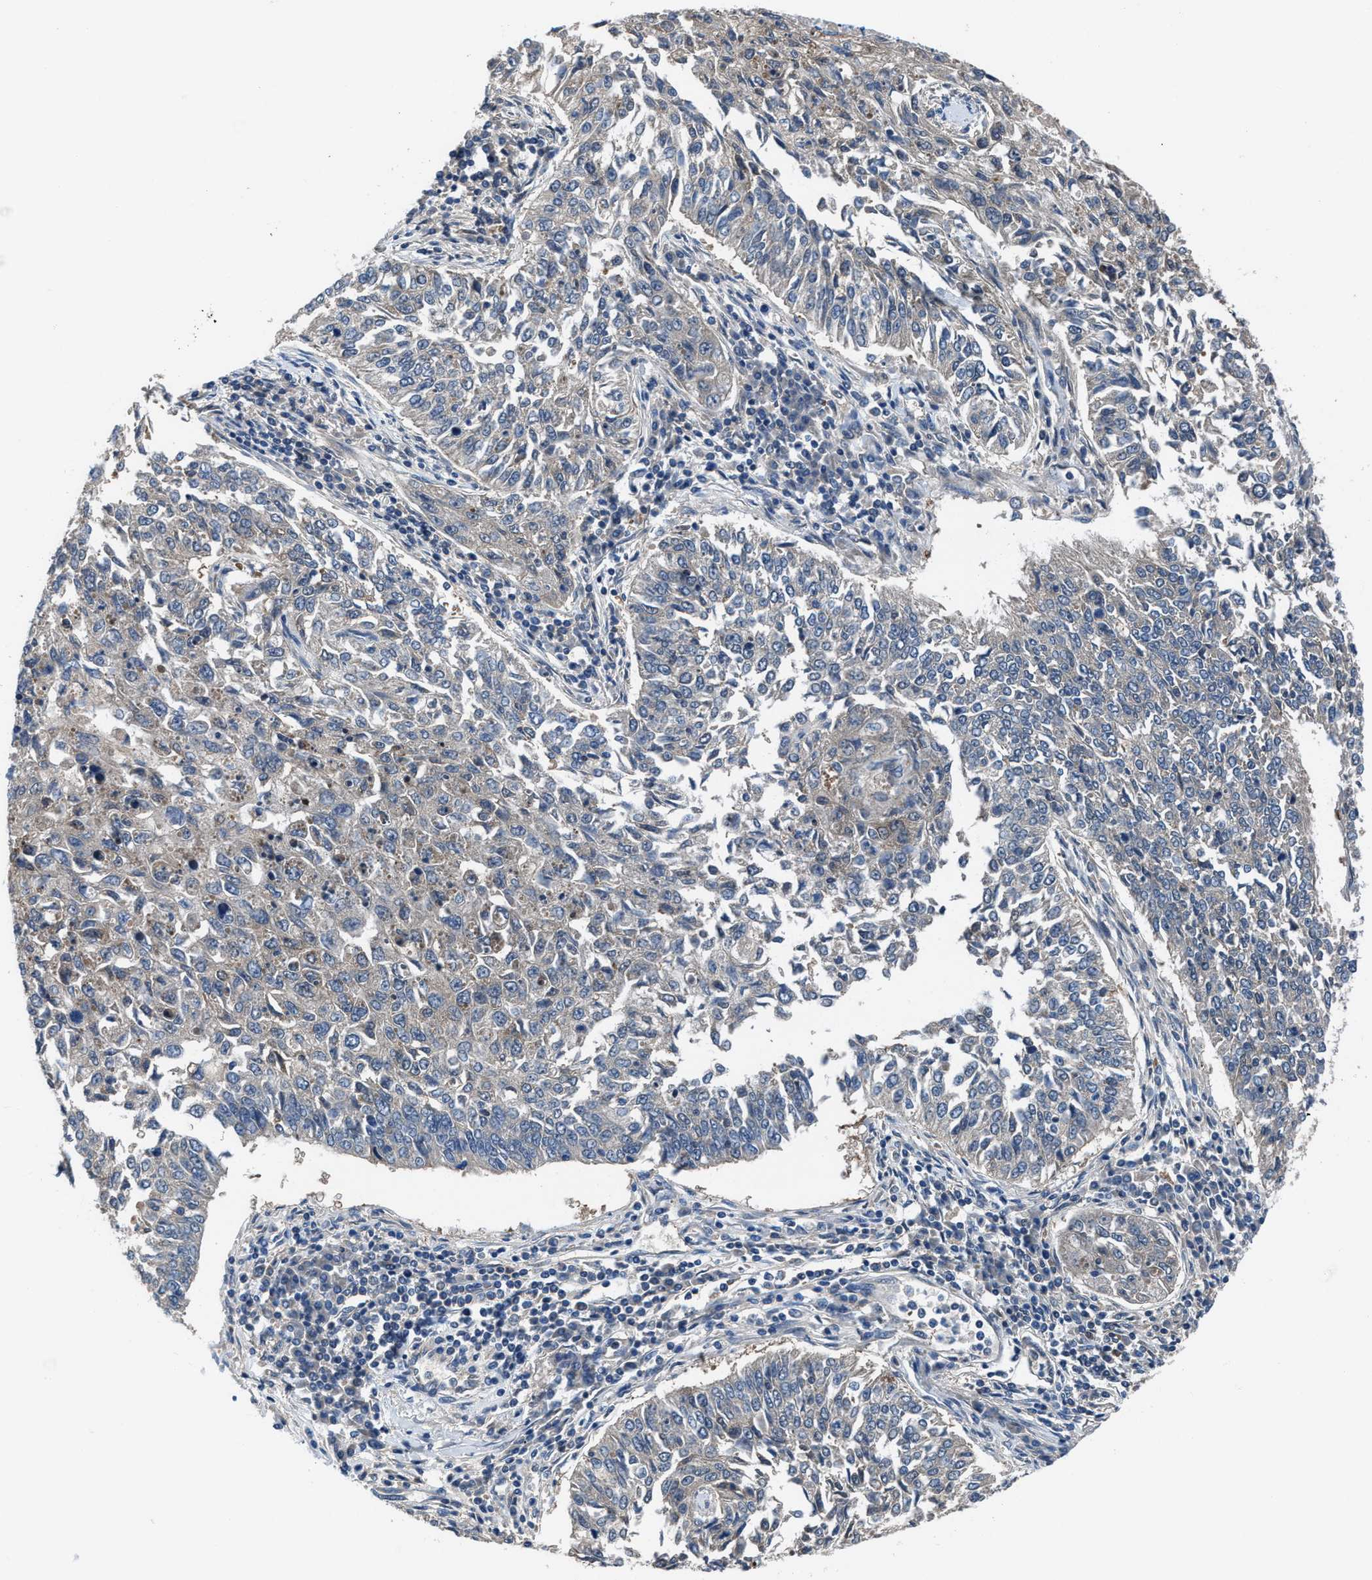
{"staining": {"intensity": "negative", "quantity": "none", "location": "none"}, "tissue": "lung cancer", "cell_type": "Tumor cells", "image_type": "cancer", "snomed": [{"axis": "morphology", "description": "Normal tissue, NOS"}, {"axis": "morphology", "description": "Squamous cell carcinoma, NOS"}, {"axis": "topography", "description": "Cartilage tissue"}, {"axis": "topography", "description": "Bronchus"}, {"axis": "topography", "description": "Lung"}], "caption": "IHC micrograph of neoplastic tissue: lung cancer (squamous cell carcinoma) stained with DAB demonstrates no significant protein positivity in tumor cells.", "gene": "NUDT5", "patient": {"sex": "female", "age": 49}}